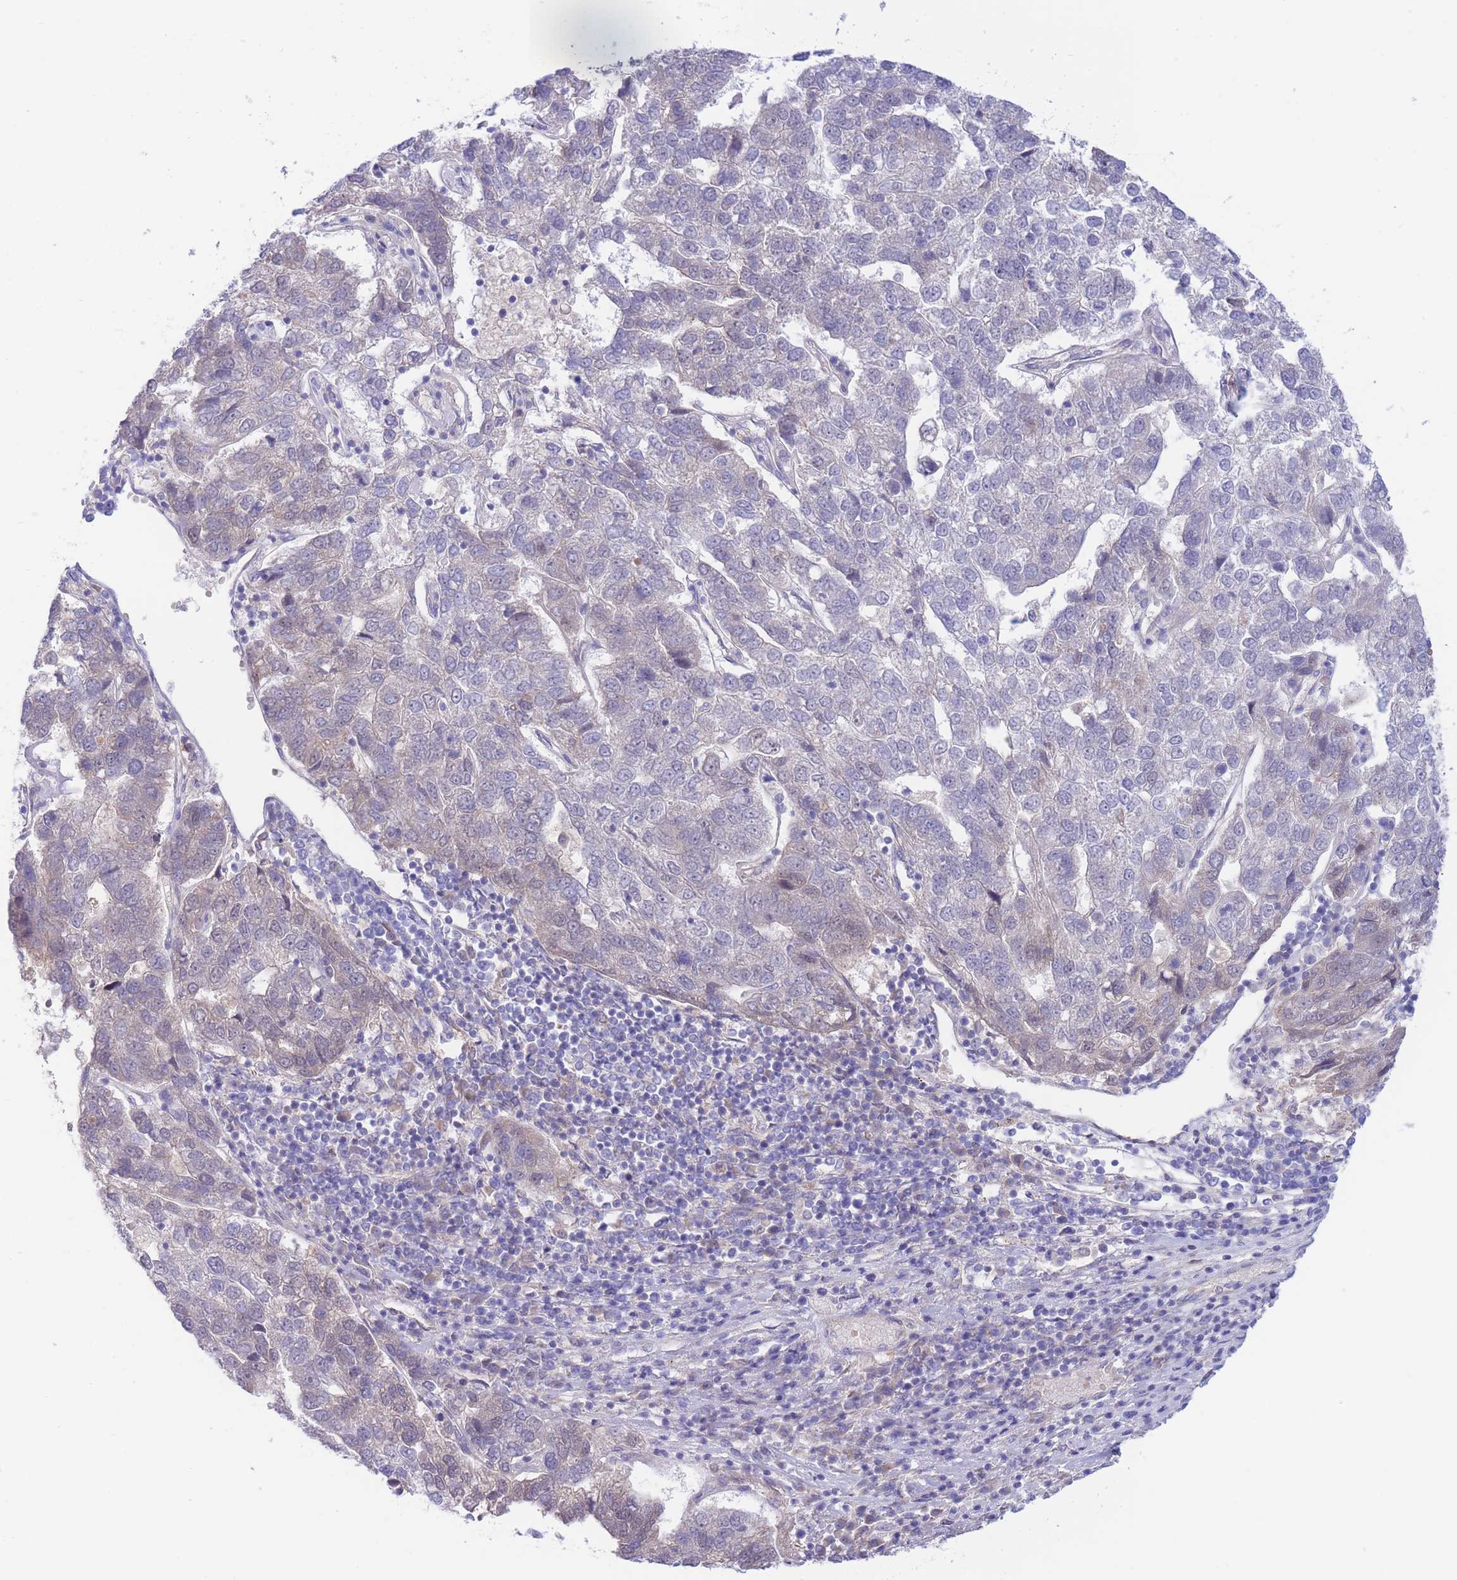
{"staining": {"intensity": "weak", "quantity": "<25%", "location": "cytoplasmic/membranous,nuclear"}, "tissue": "pancreatic cancer", "cell_type": "Tumor cells", "image_type": "cancer", "snomed": [{"axis": "morphology", "description": "Adenocarcinoma, NOS"}, {"axis": "topography", "description": "Pancreas"}], "caption": "The micrograph displays no significant positivity in tumor cells of adenocarcinoma (pancreatic).", "gene": "APOL4", "patient": {"sex": "female", "age": 61}}